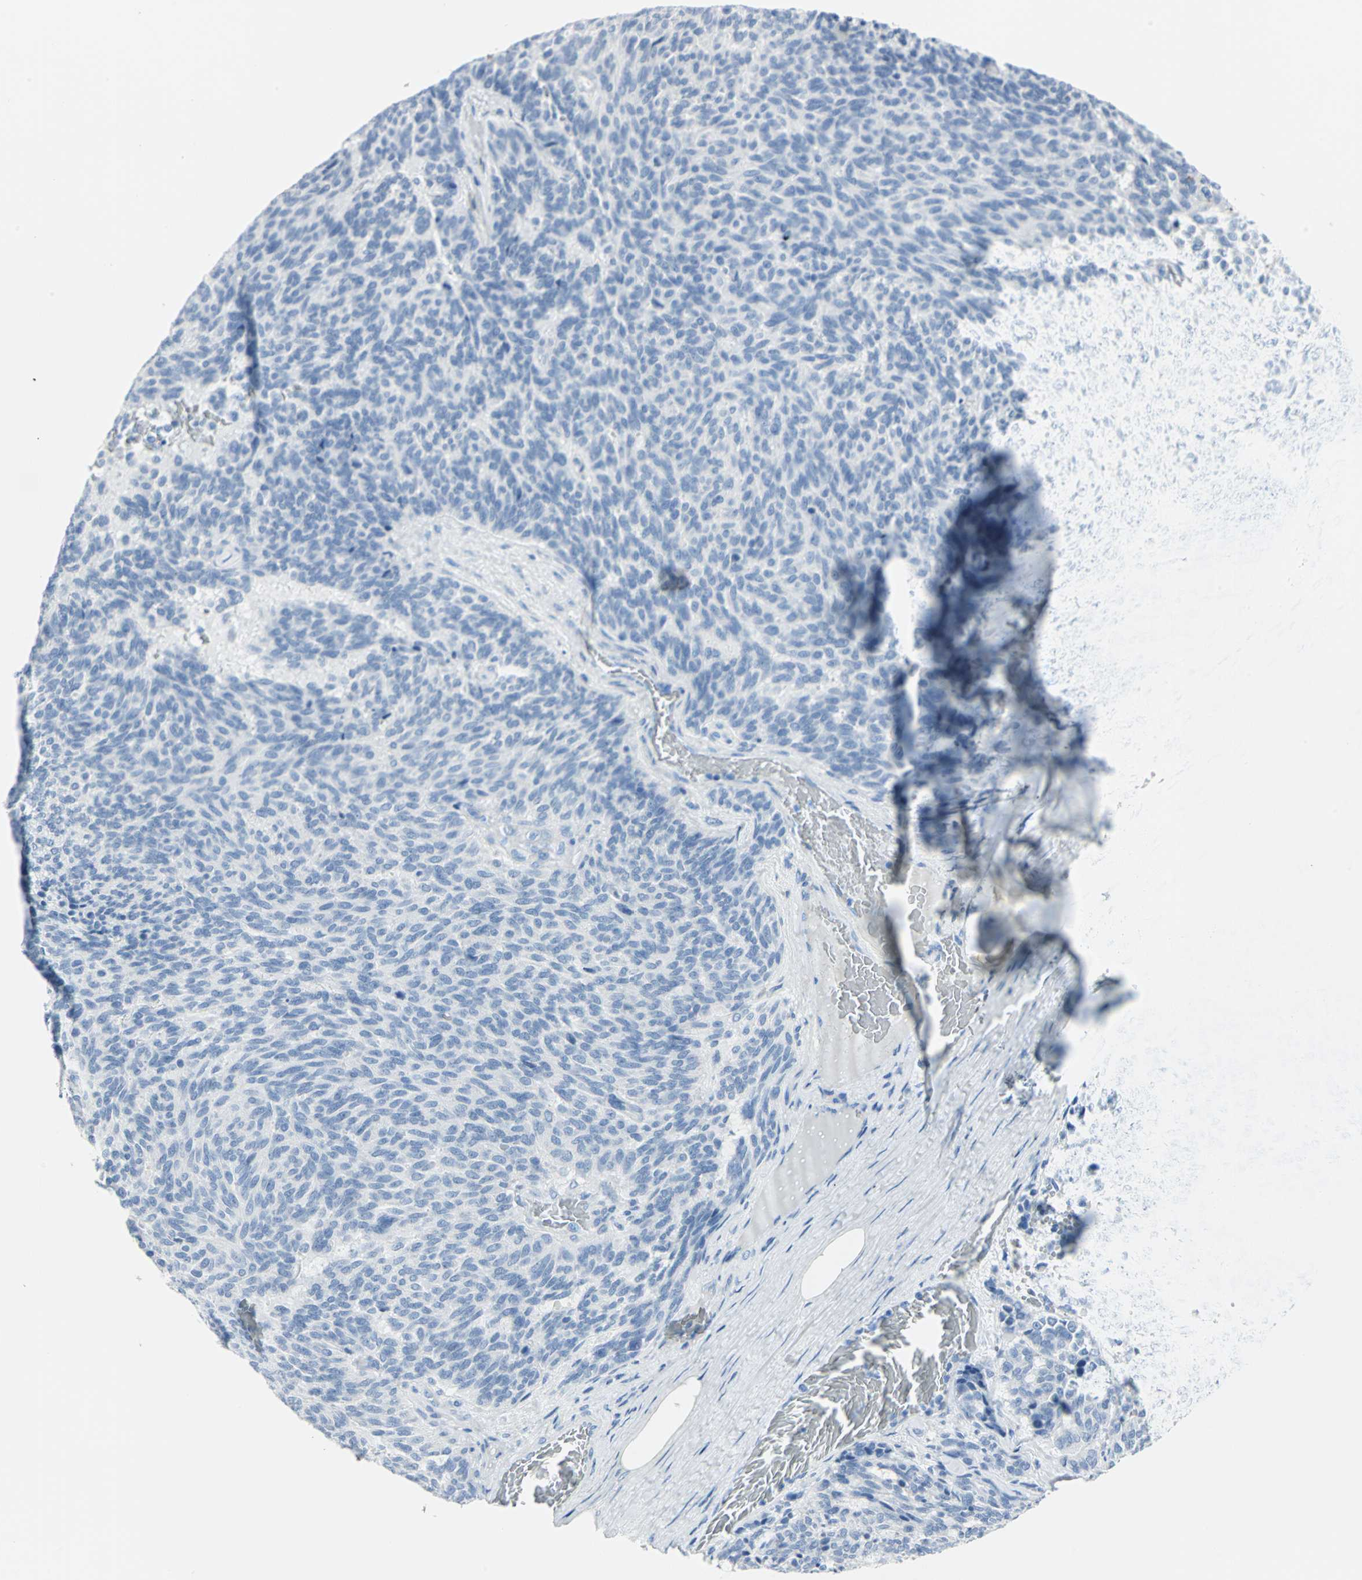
{"staining": {"intensity": "negative", "quantity": "none", "location": "none"}, "tissue": "carcinoid", "cell_type": "Tumor cells", "image_type": "cancer", "snomed": [{"axis": "morphology", "description": "Carcinoid, malignant, NOS"}, {"axis": "topography", "description": "Pancreas"}], "caption": "The photomicrograph exhibits no staining of tumor cells in malignant carcinoid.", "gene": "SFN", "patient": {"sex": "female", "age": 54}}